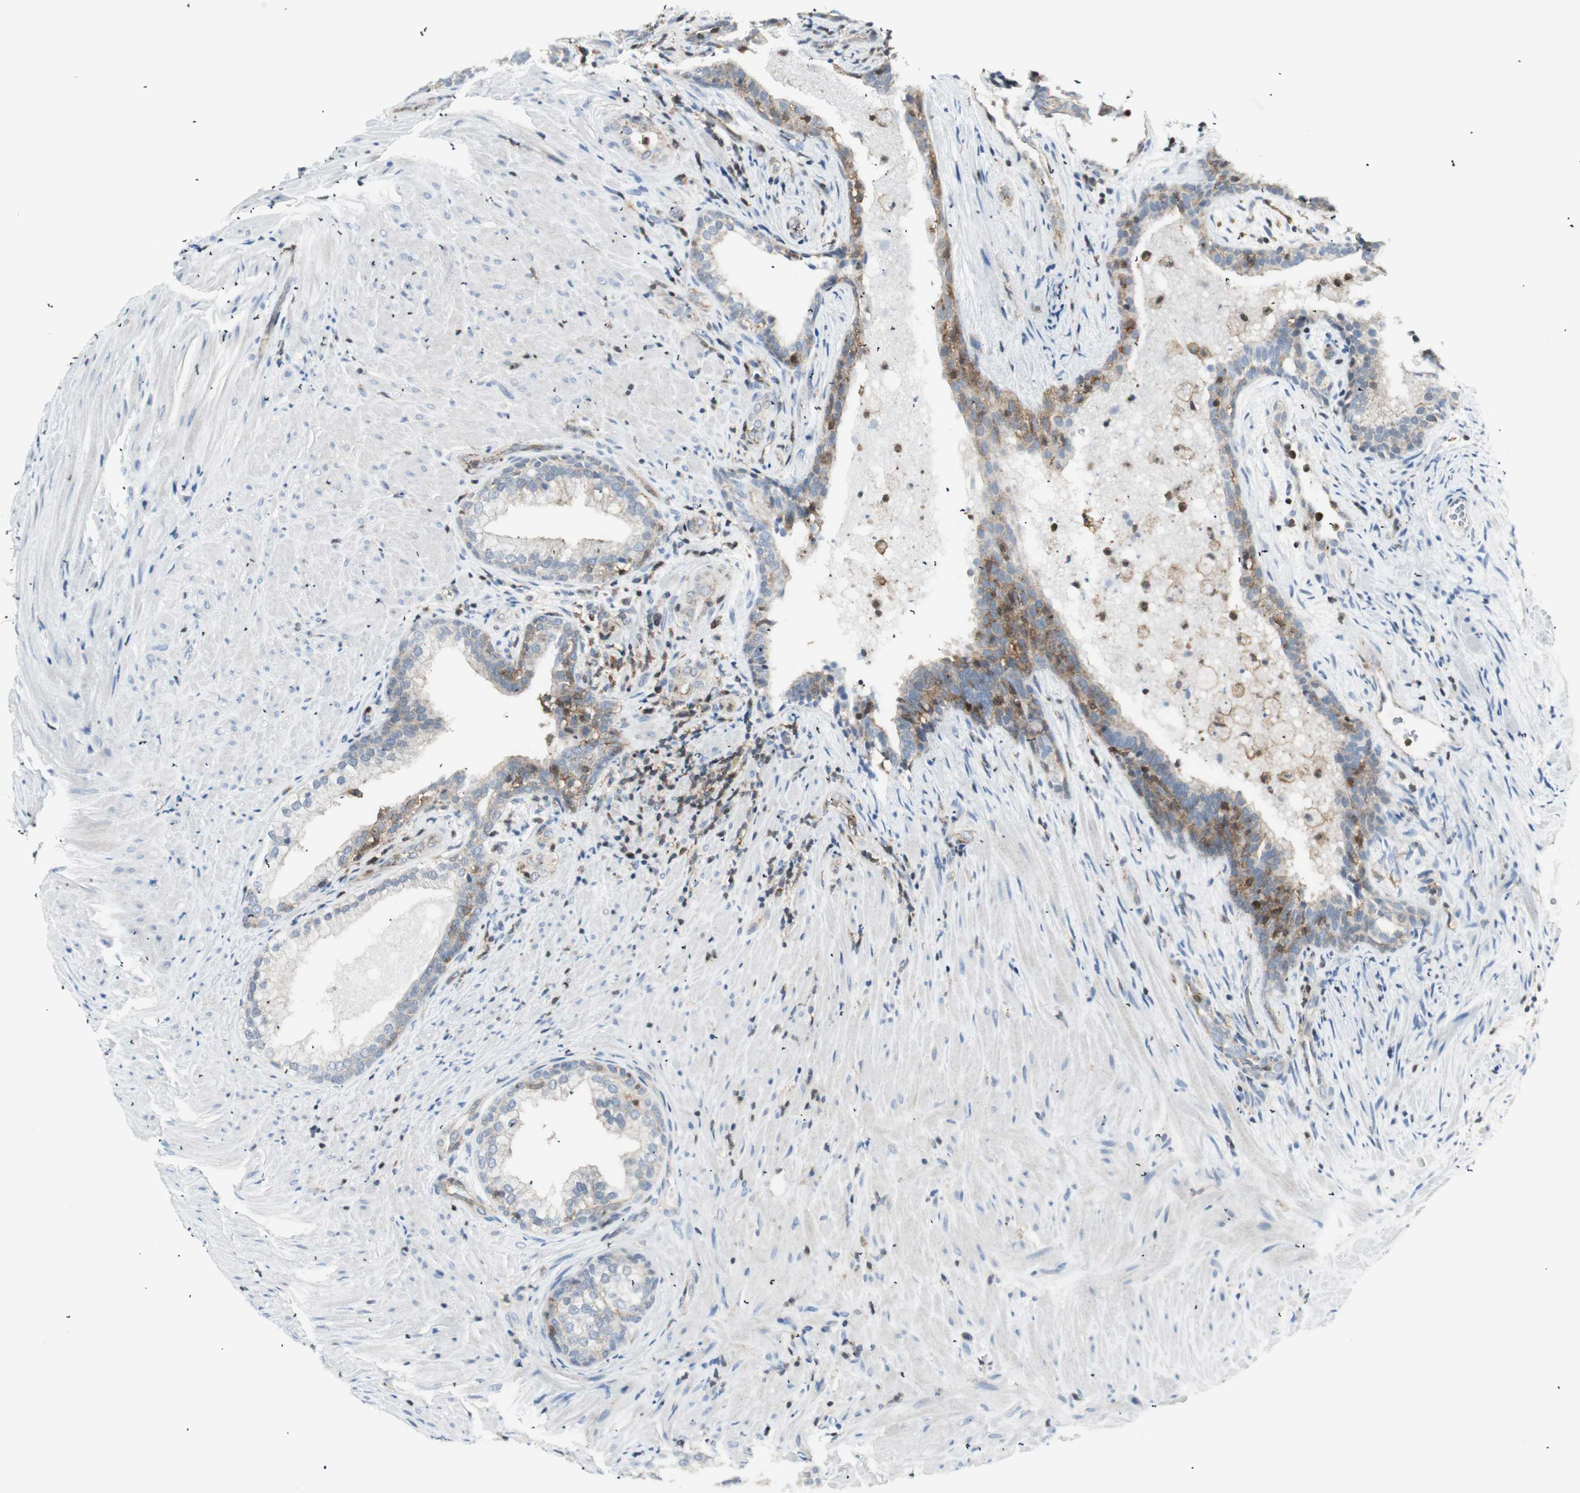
{"staining": {"intensity": "moderate", "quantity": ">75%", "location": "cytoplasmic/membranous"}, "tissue": "prostate", "cell_type": "Glandular cells", "image_type": "normal", "snomed": [{"axis": "morphology", "description": "Normal tissue, NOS"}, {"axis": "topography", "description": "Prostate"}], "caption": "Prostate stained for a protein (brown) shows moderate cytoplasmic/membranous positive positivity in about >75% of glandular cells.", "gene": "PPP1CA", "patient": {"sex": "male", "age": 76}}